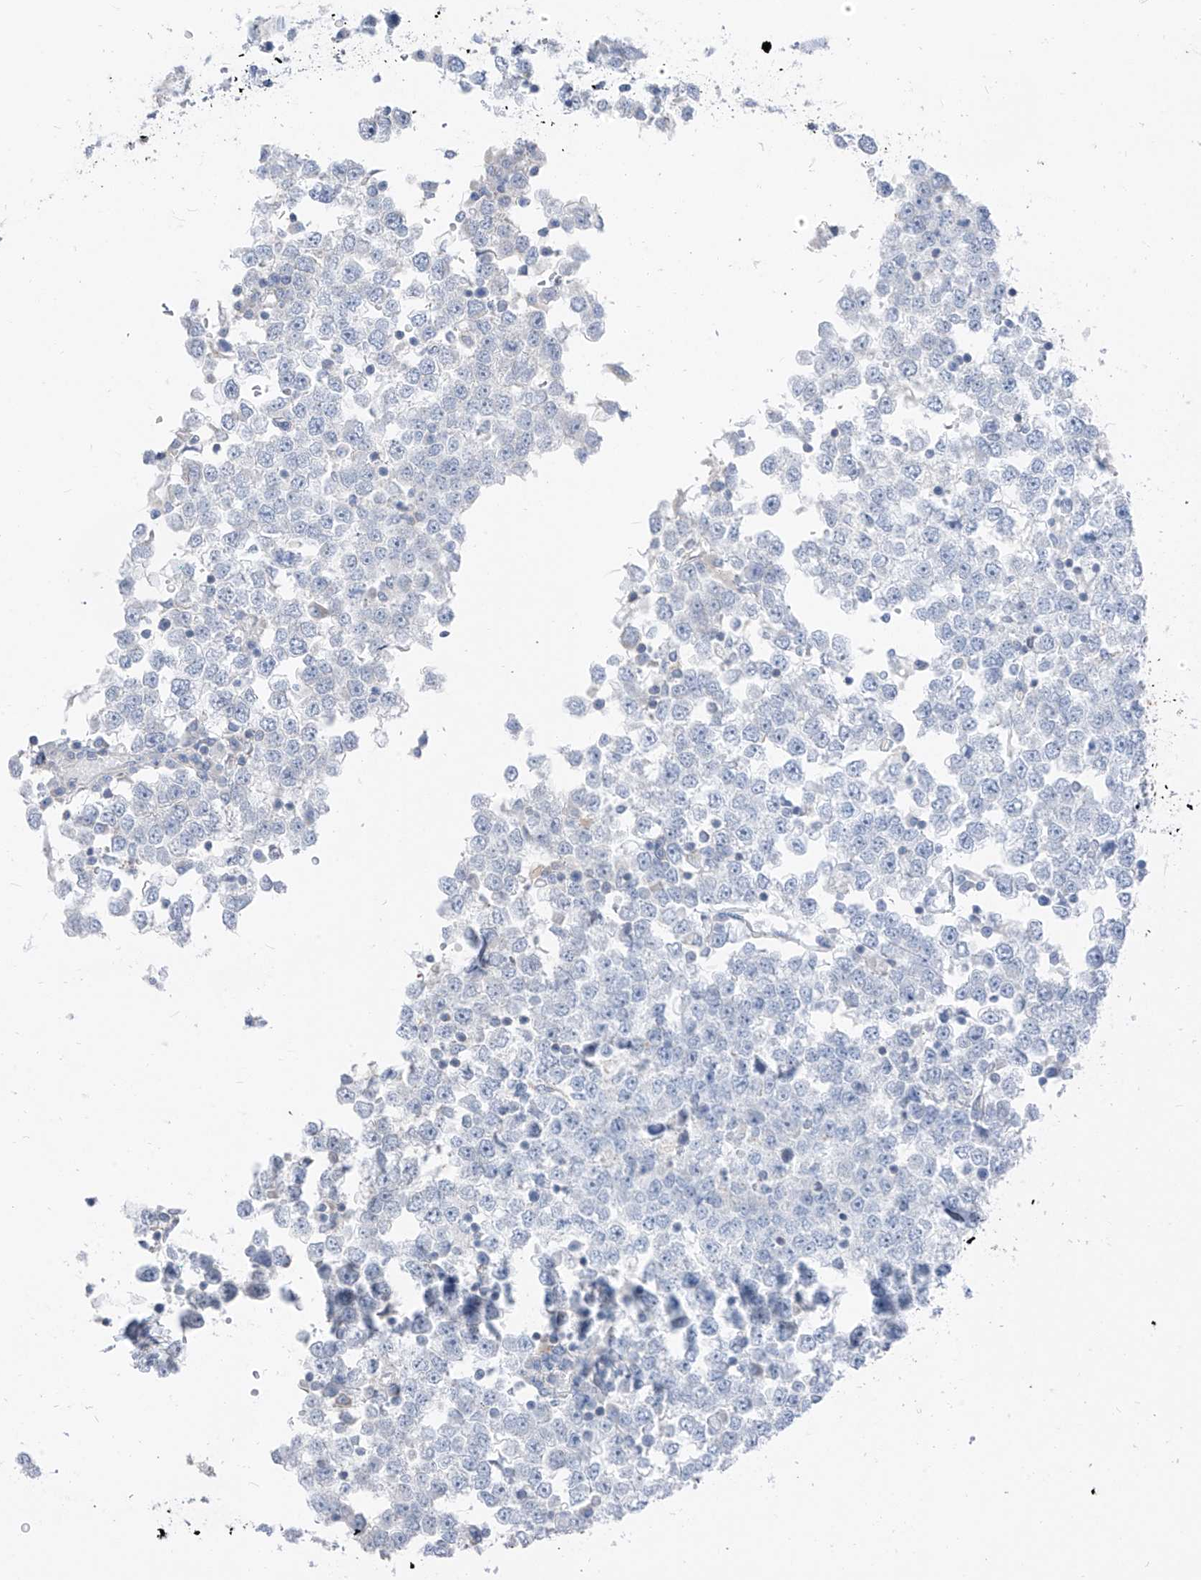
{"staining": {"intensity": "negative", "quantity": "none", "location": "none"}, "tissue": "testis cancer", "cell_type": "Tumor cells", "image_type": "cancer", "snomed": [{"axis": "morphology", "description": "Seminoma, NOS"}, {"axis": "topography", "description": "Testis"}], "caption": "IHC of human testis cancer (seminoma) shows no positivity in tumor cells.", "gene": "GPR137C", "patient": {"sex": "male", "age": 65}}